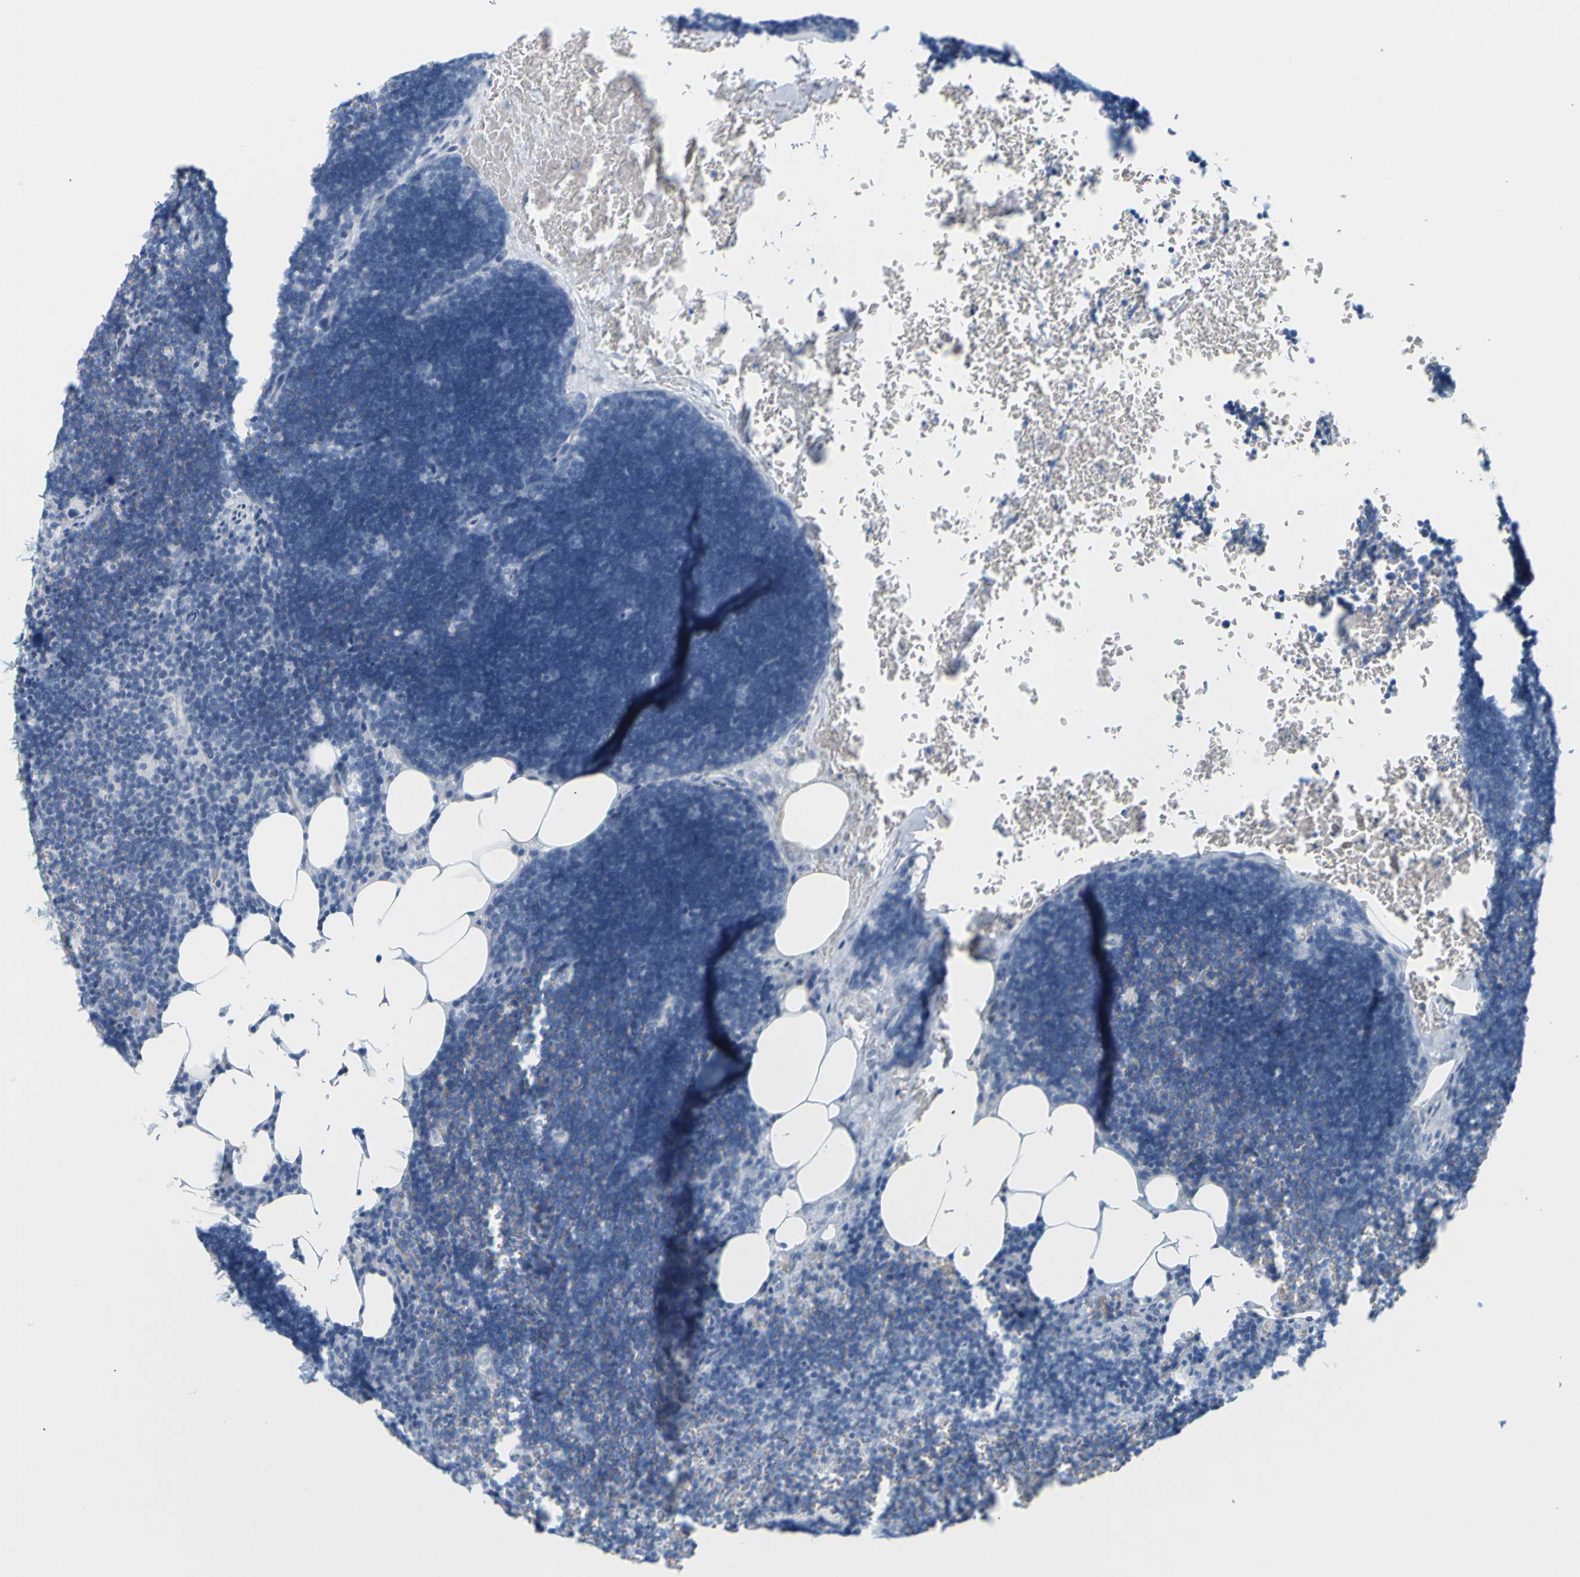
{"staining": {"intensity": "negative", "quantity": "none", "location": "none"}, "tissue": "lymph node", "cell_type": "Germinal center cells", "image_type": "normal", "snomed": [{"axis": "morphology", "description": "Normal tissue, NOS"}, {"axis": "topography", "description": "Lymph node"}], "caption": "Immunohistochemical staining of unremarkable lymph node demonstrates no significant expression in germinal center cells.", "gene": "OPN1SW", "patient": {"sex": "male", "age": 33}}